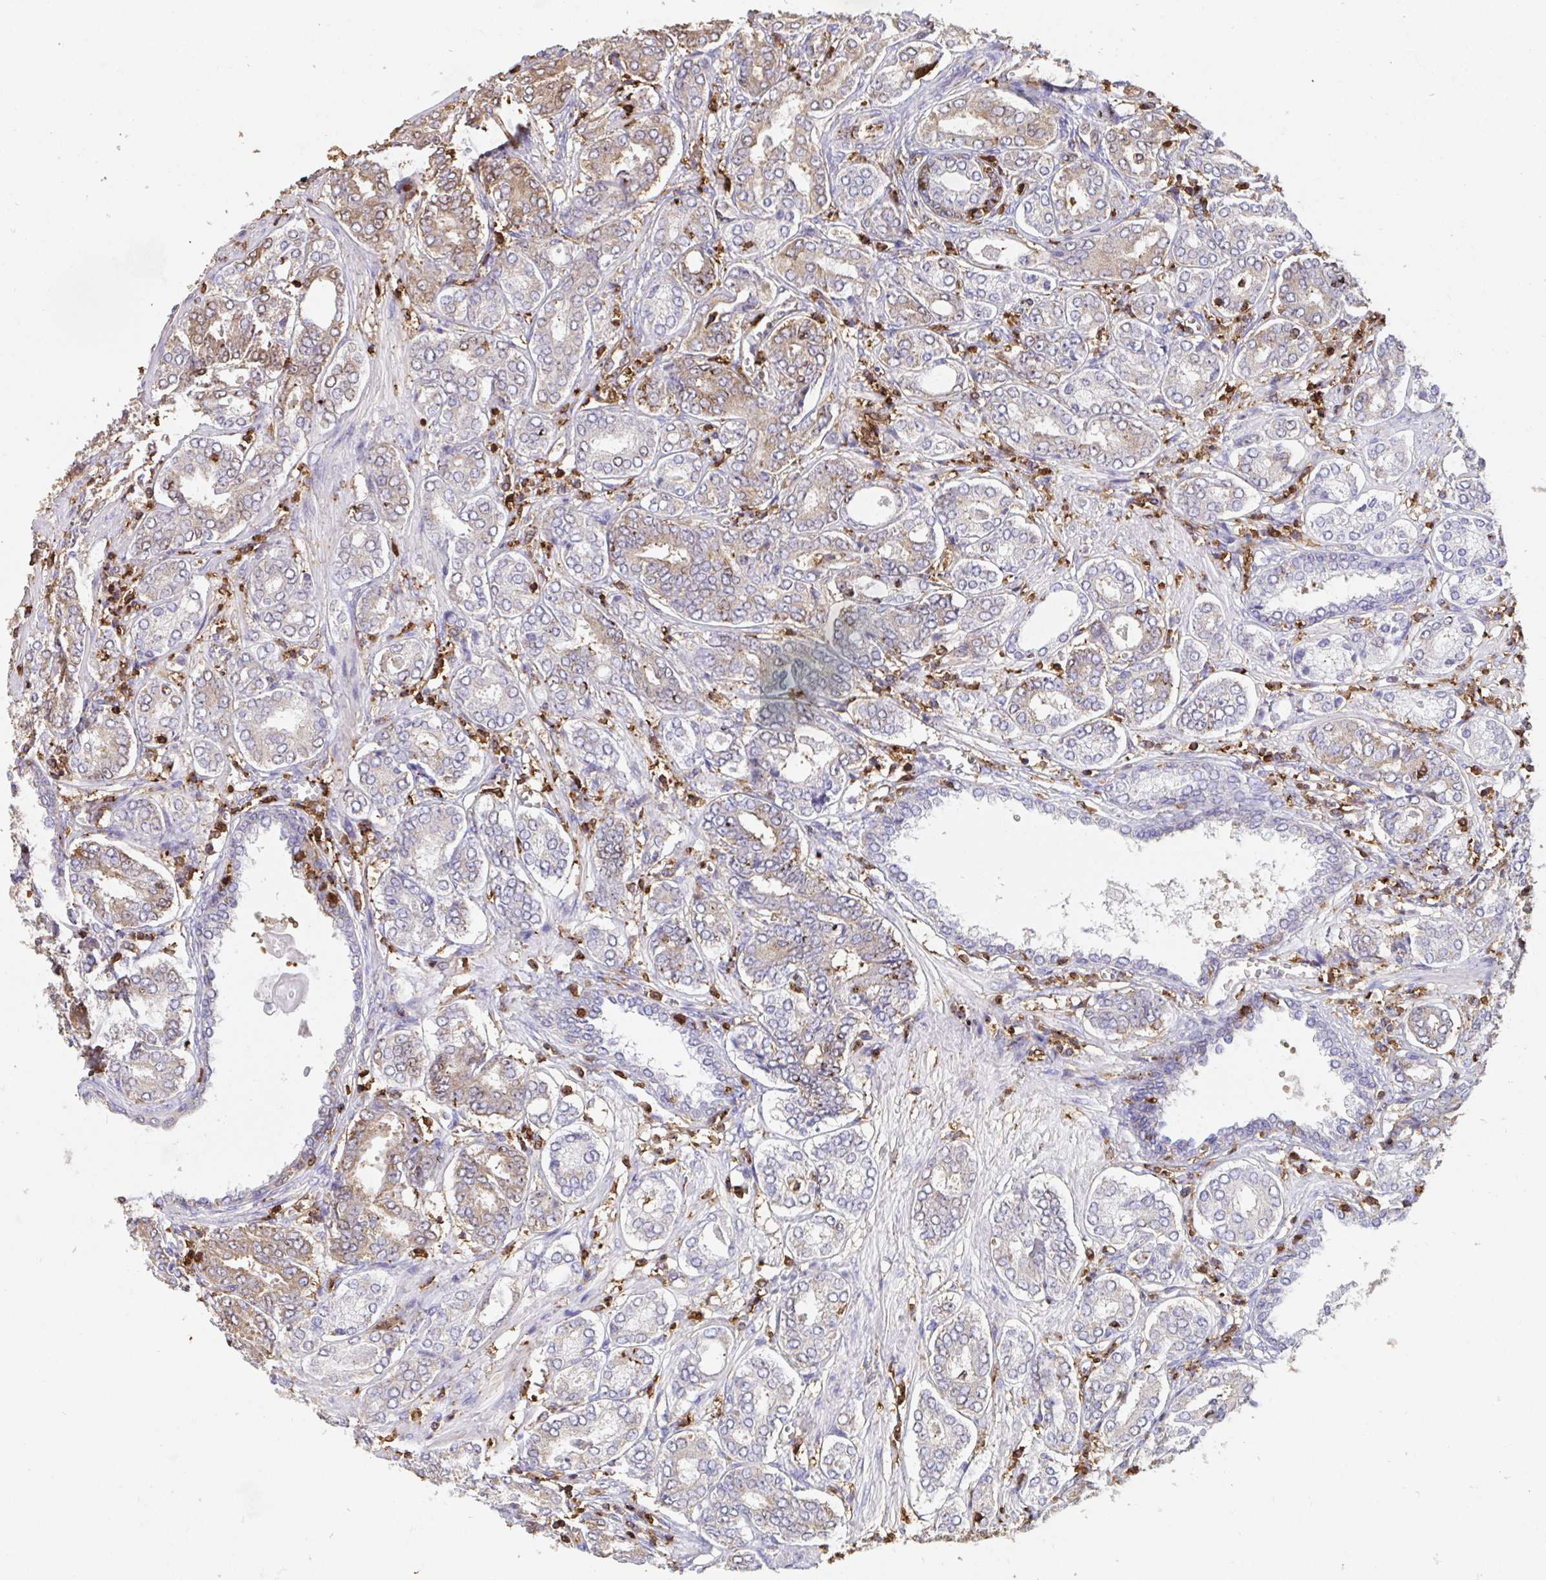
{"staining": {"intensity": "moderate", "quantity": "25%-75%", "location": "cytoplasmic/membranous"}, "tissue": "prostate cancer", "cell_type": "Tumor cells", "image_type": "cancer", "snomed": [{"axis": "morphology", "description": "Adenocarcinoma, High grade"}, {"axis": "topography", "description": "Prostate"}], "caption": "Brown immunohistochemical staining in prostate cancer demonstrates moderate cytoplasmic/membranous positivity in approximately 25%-75% of tumor cells.", "gene": "CFL1", "patient": {"sex": "male", "age": 72}}